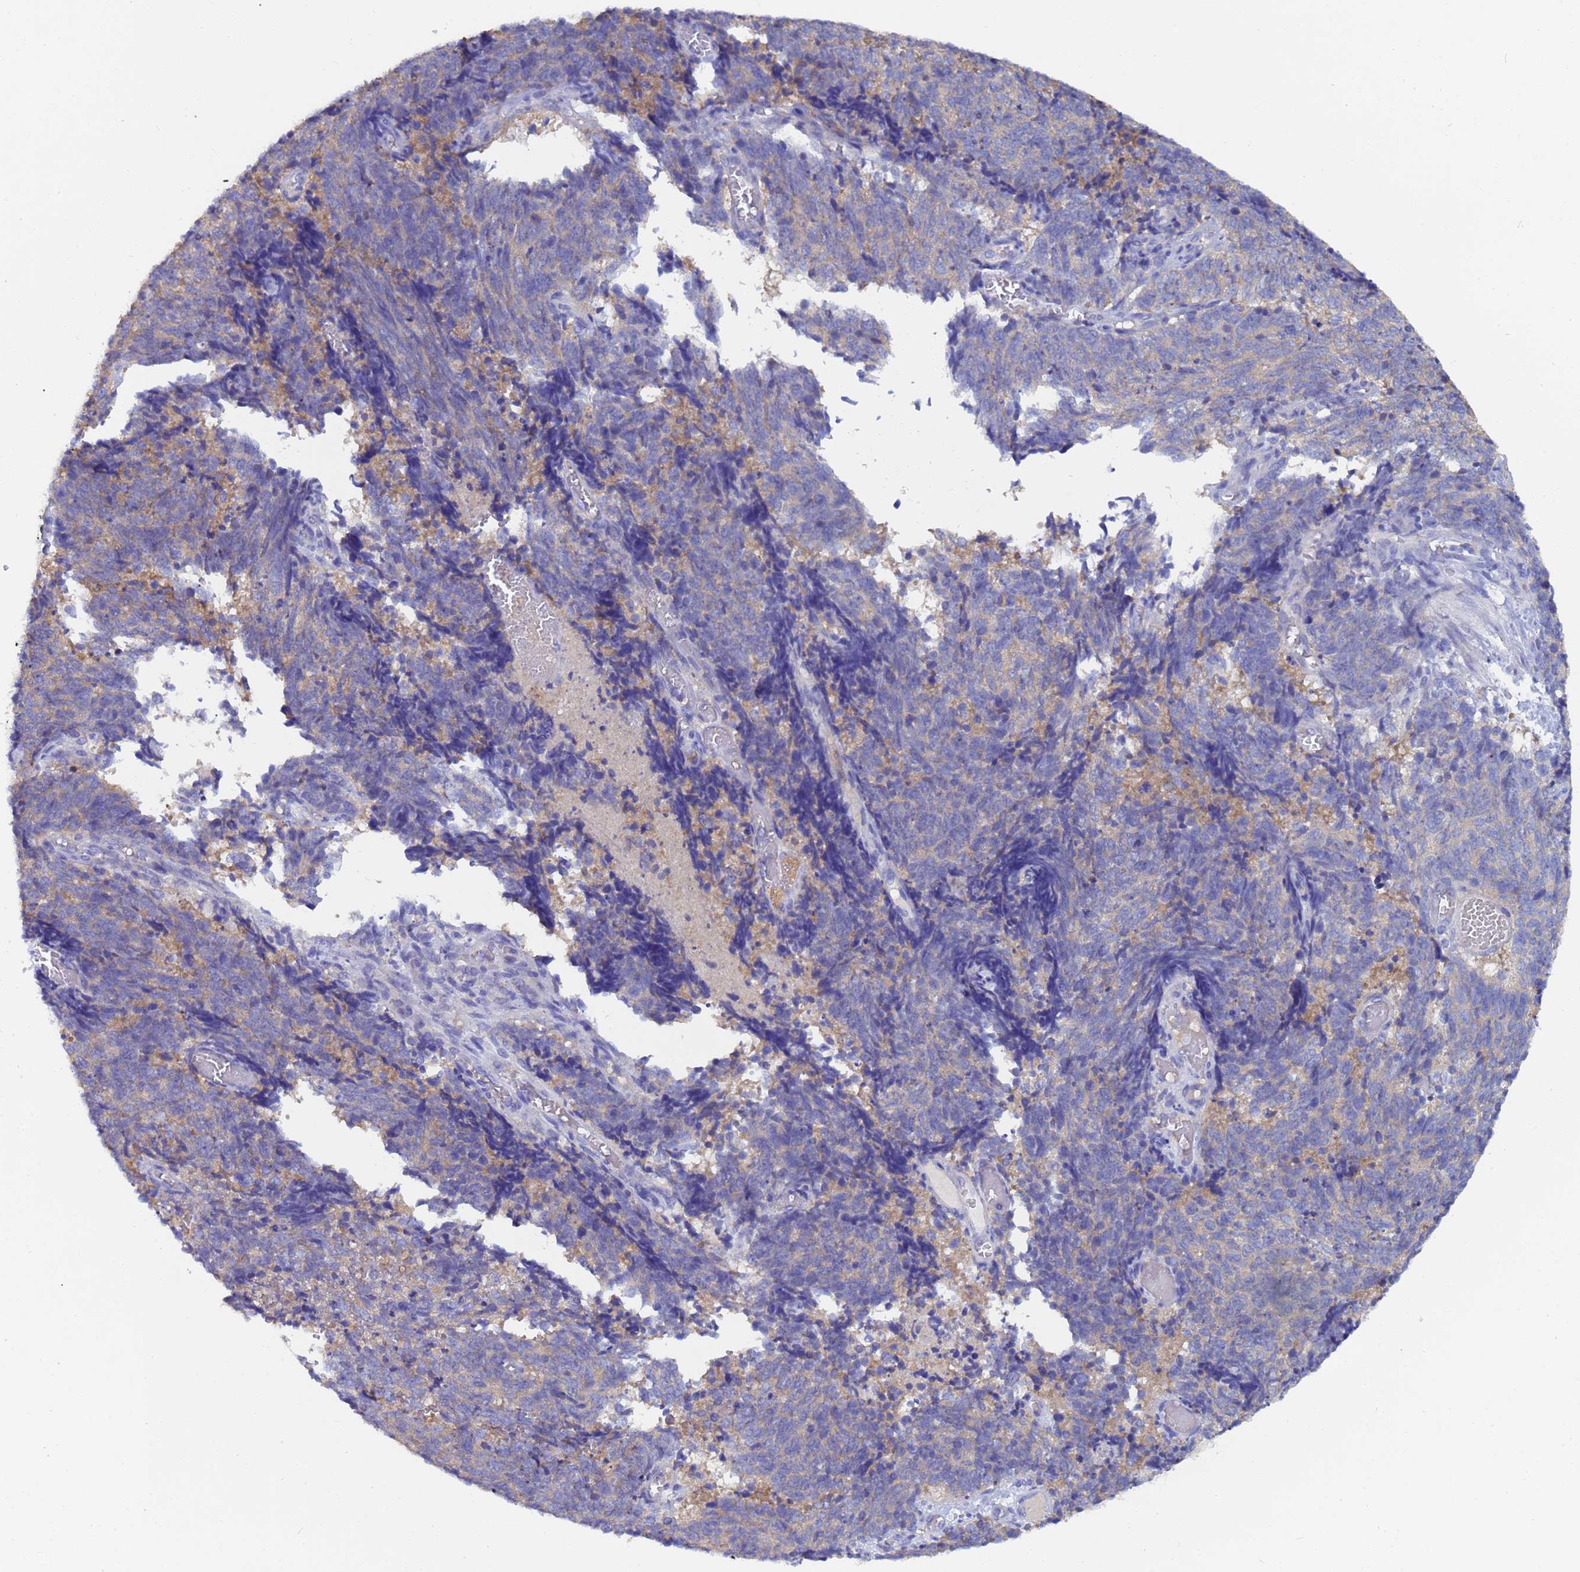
{"staining": {"intensity": "negative", "quantity": "none", "location": "none"}, "tissue": "cervical cancer", "cell_type": "Tumor cells", "image_type": "cancer", "snomed": [{"axis": "morphology", "description": "Squamous cell carcinoma, NOS"}, {"axis": "topography", "description": "Cervix"}], "caption": "Protein analysis of cervical cancer exhibits no significant expression in tumor cells.", "gene": "UBE2O", "patient": {"sex": "female", "age": 29}}